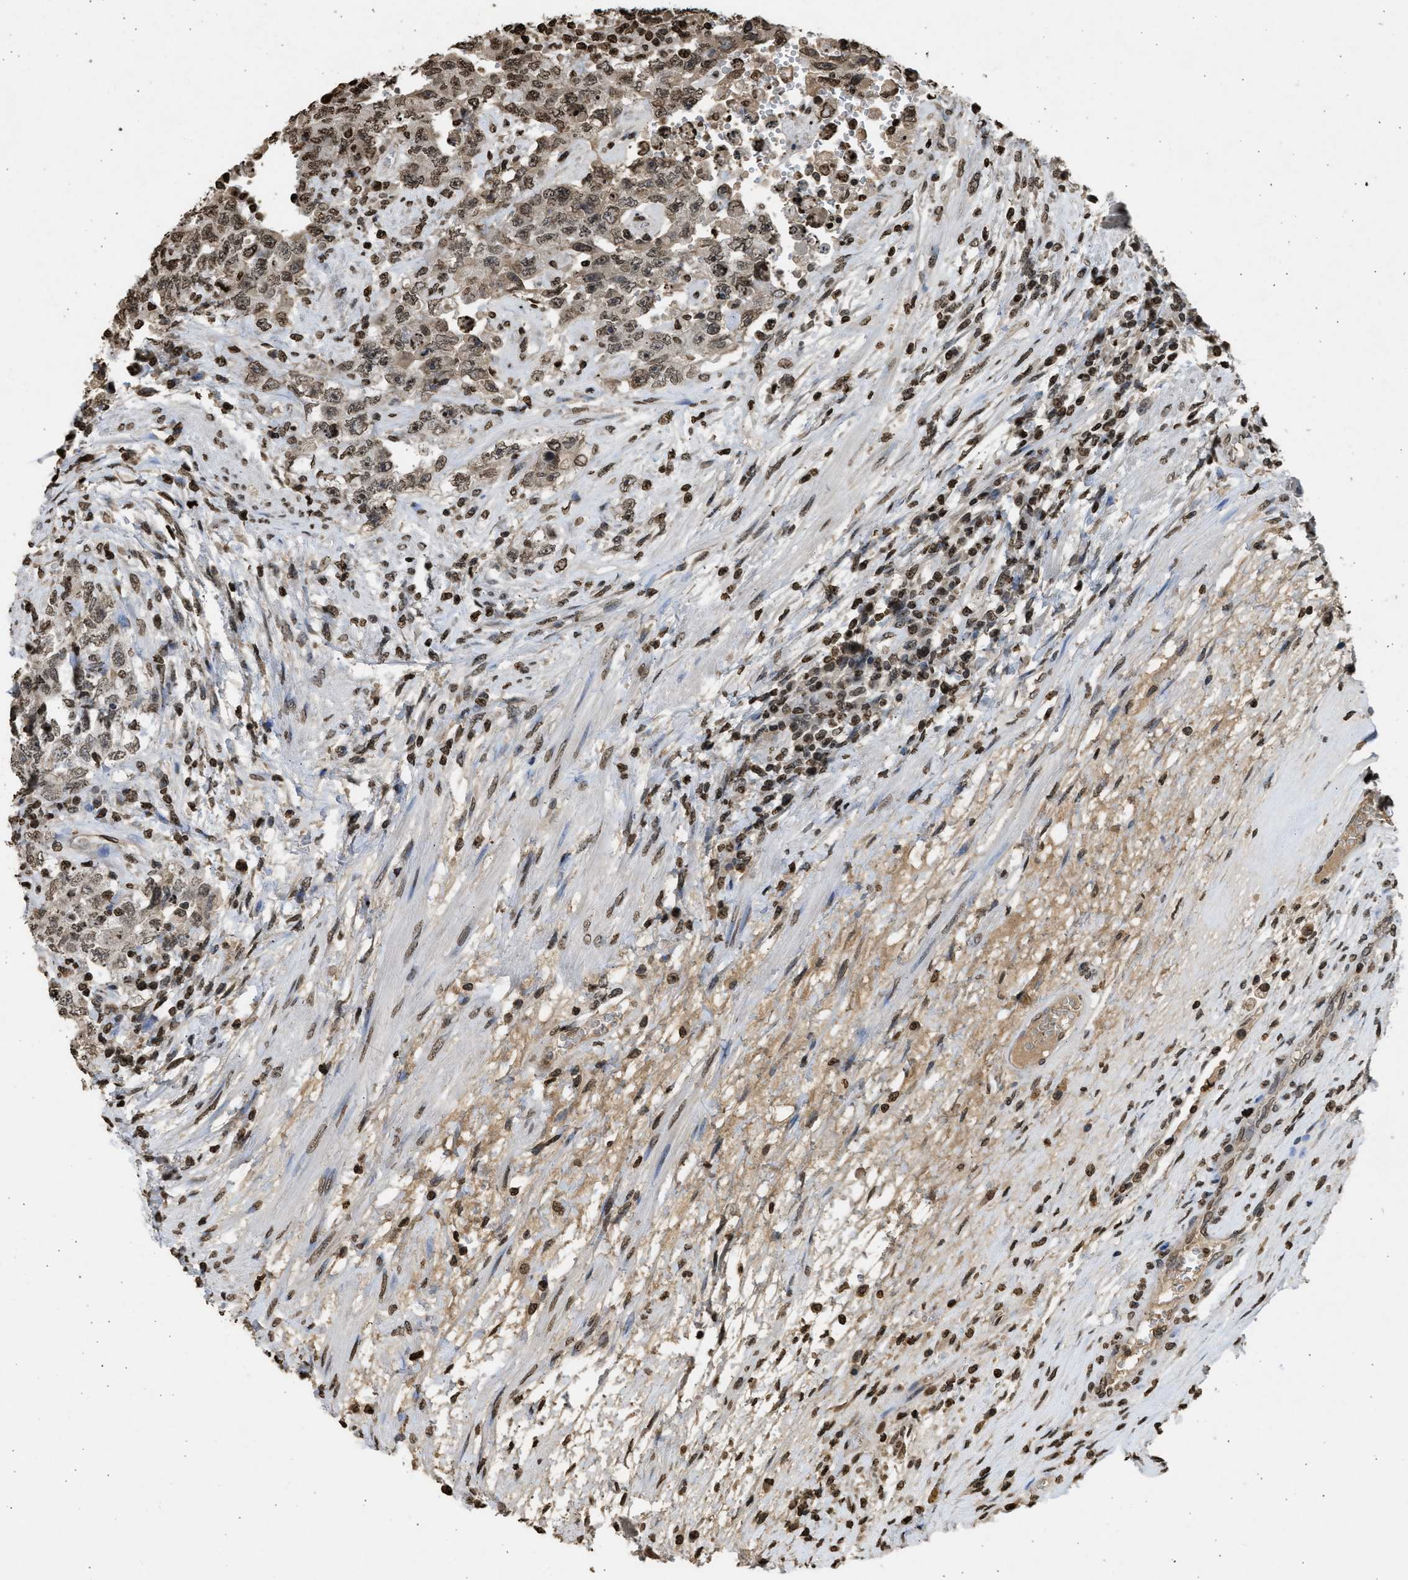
{"staining": {"intensity": "moderate", "quantity": ">75%", "location": "nuclear"}, "tissue": "testis cancer", "cell_type": "Tumor cells", "image_type": "cancer", "snomed": [{"axis": "morphology", "description": "Carcinoma, Embryonal, NOS"}, {"axis": "topography", "description": "Testis"}], "caption": "Immunohistochemical staining of embryonal carcinoma (testis) reveals moderate nuclear protein staining in about >75% of tumor cells.", "gene": "RRAGC", "patient": {"sex": "male", "age": 26}}